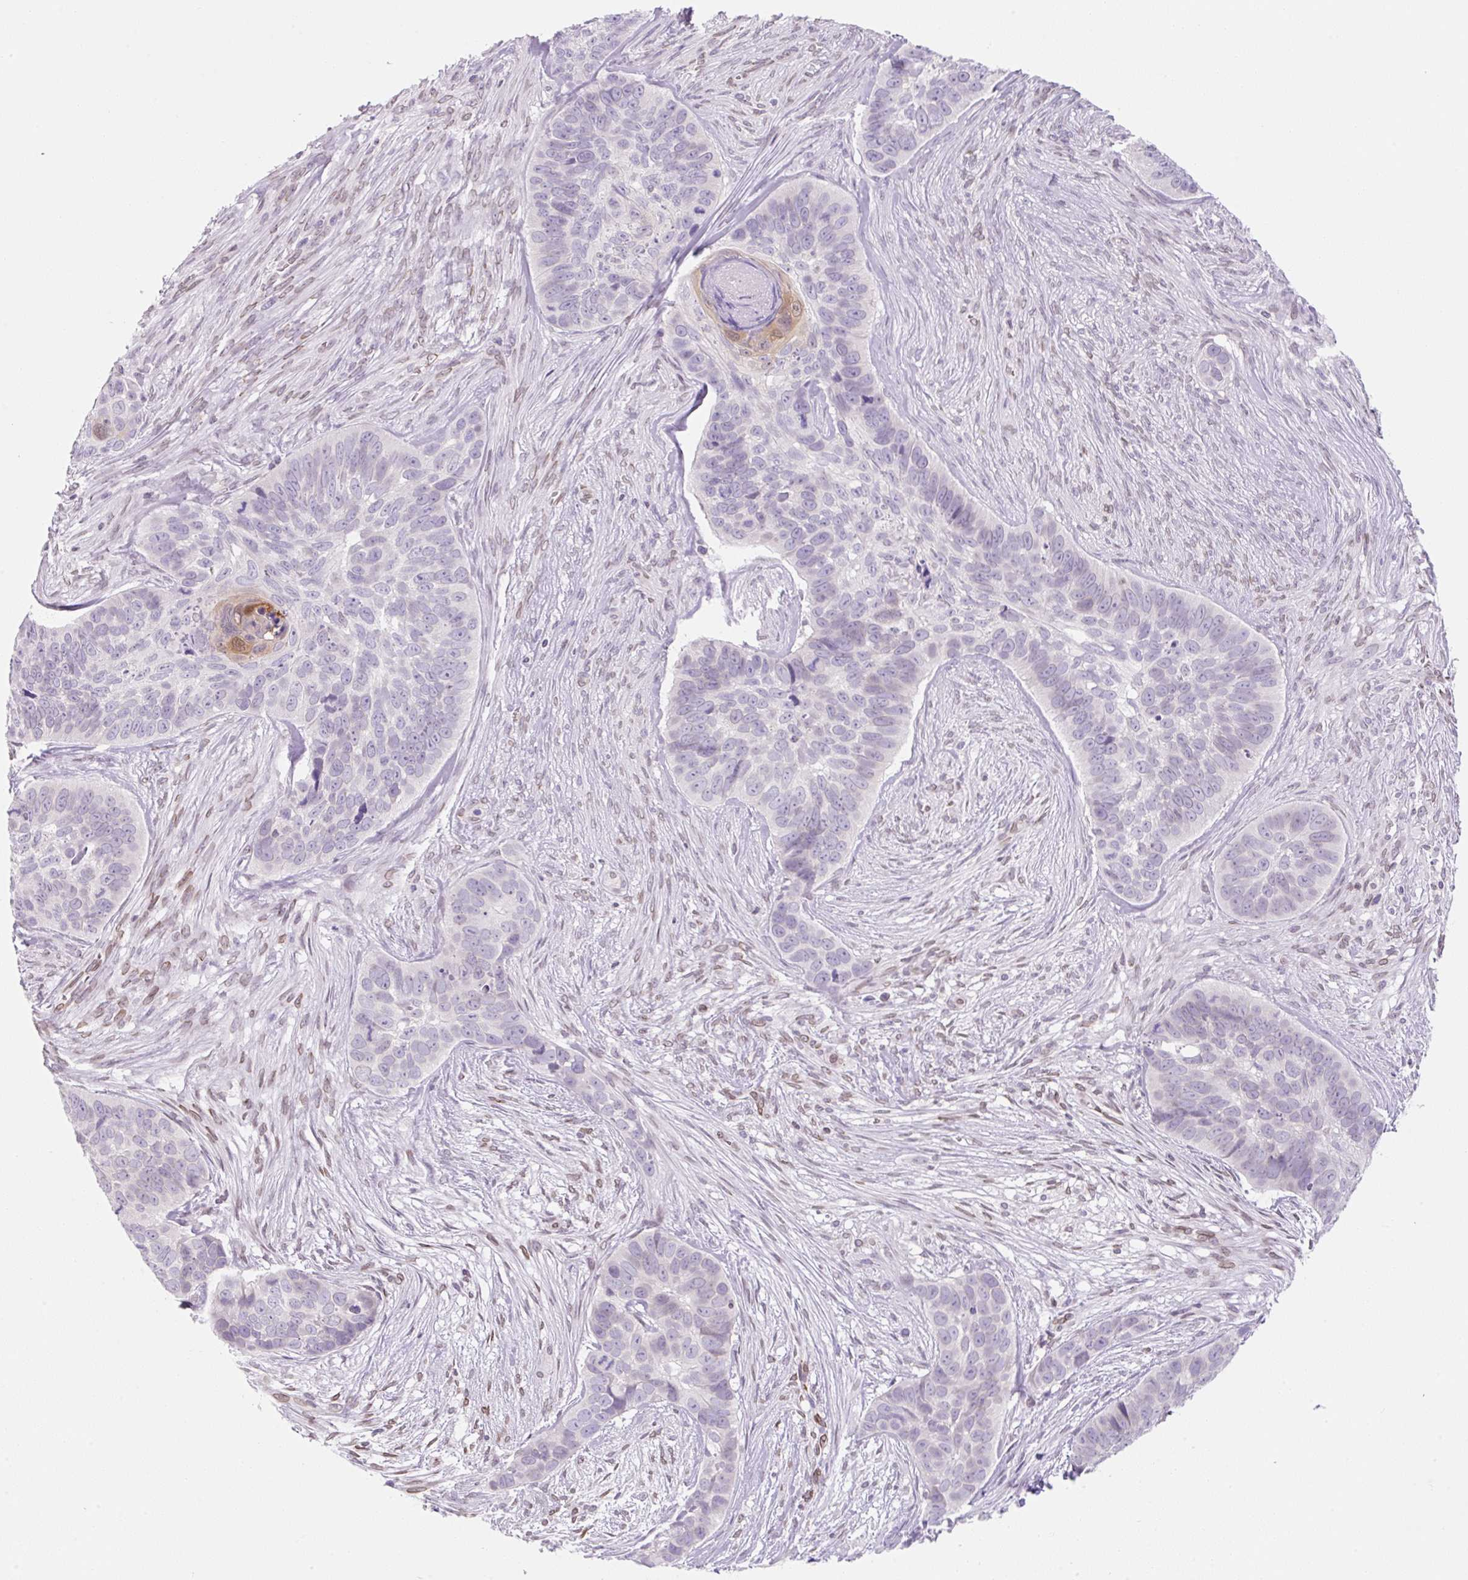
{"staining": {"intensity": "negative", "quantity": "none", "location": "none"}, "tissue": "skin cancer", "cell_type": "Tumor cells", "image_type": "cancer", "snomed": [{"axis": "morphology", "description": "Basal cell carcinoma"}, {"axis": "topography", "description": "Skin"}], "caption": "Immunohistochemistry micrograph of neoplastic tissue: human basal cell carcinoma (skin) stained with DAB exhibits no significant protein expression in tumor cells.", "gene": "SYNE3", "patient": {"sex": "female", "age": 82}}